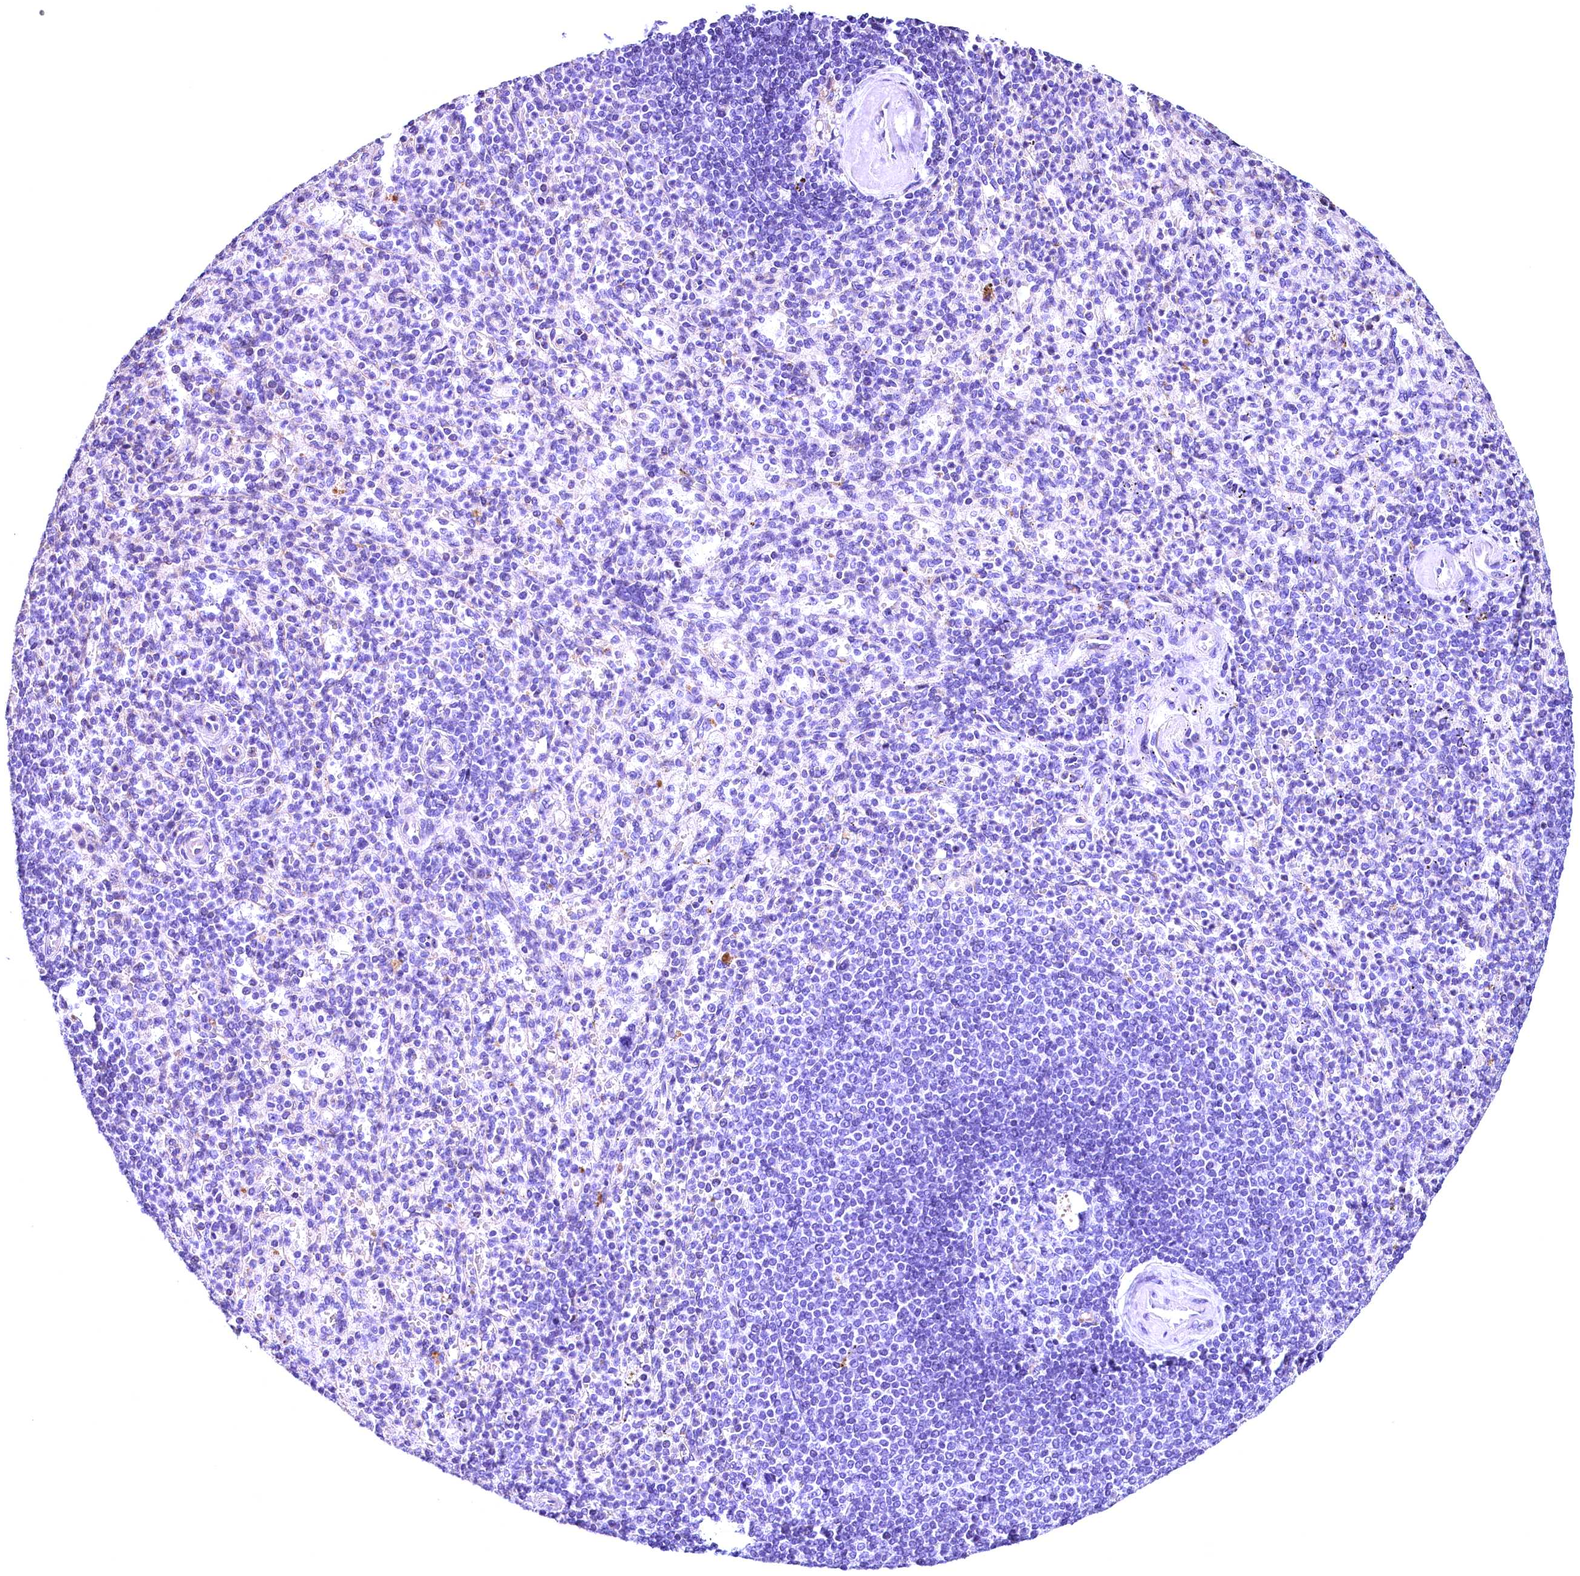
{"staining": {"intensity": "negative", "quantity": "none", "location": "none"}, "tissue": "spleen", "cell_type": "Cells in red pulp", "image_type": "normal", "snomed": [{"axis": "morphology", "description": "Normal tissue, NOS"}, {"axis": "topography", "description": "Spleen"}], "caption": "Cells in red pulp show no significant protein expression in benign spleen. (Stains: DAB (3,3'-diaminobenzidine) IHC with hematoxylin counter stain, Microscopy: brightfield microscopy at high magnification).", "gene": "ACAA2", "patient": {"sex": "female", "age": 74}}